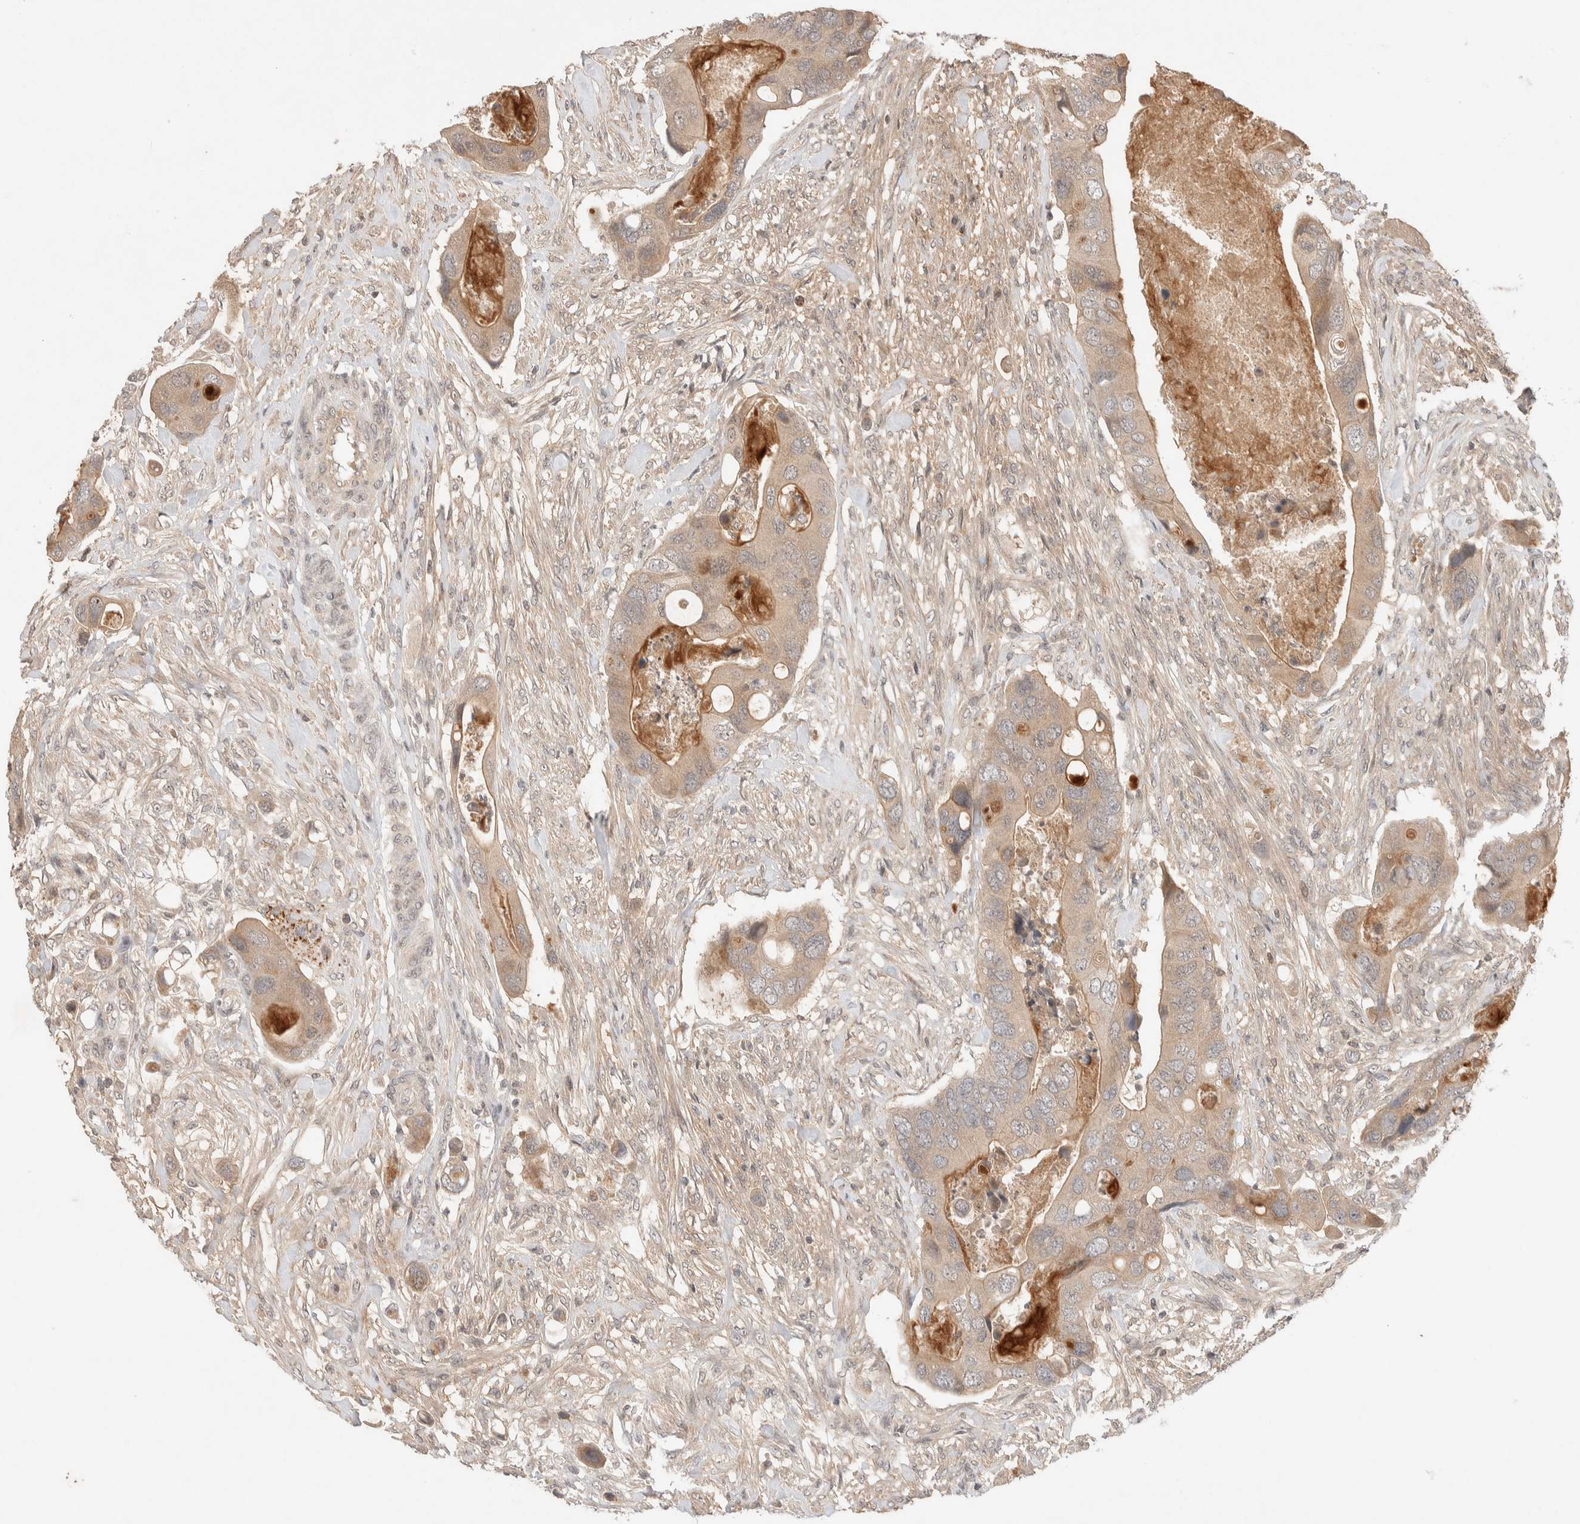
{"staining": {"intensity": "weak", "quantity": ">75%", "location": "cytoplasmic/membranous"}, "tissue": "colorectal cancer", "cell_type": "Tumor cells", "image_type": "cancer", "snomed": [{"axis": "morphology", "description": "Adenocarcinoma, NOS"}, {"axis": "topography", "description": "Rectum"}], "caption": "Immunohistochemical staining of colorectal cancer displays low levels of weak cytoplasmic/membranous positivity in about >75% of tumor cells.", "gene": "THRA", "patient": {"sex": "female", "age": 57}}